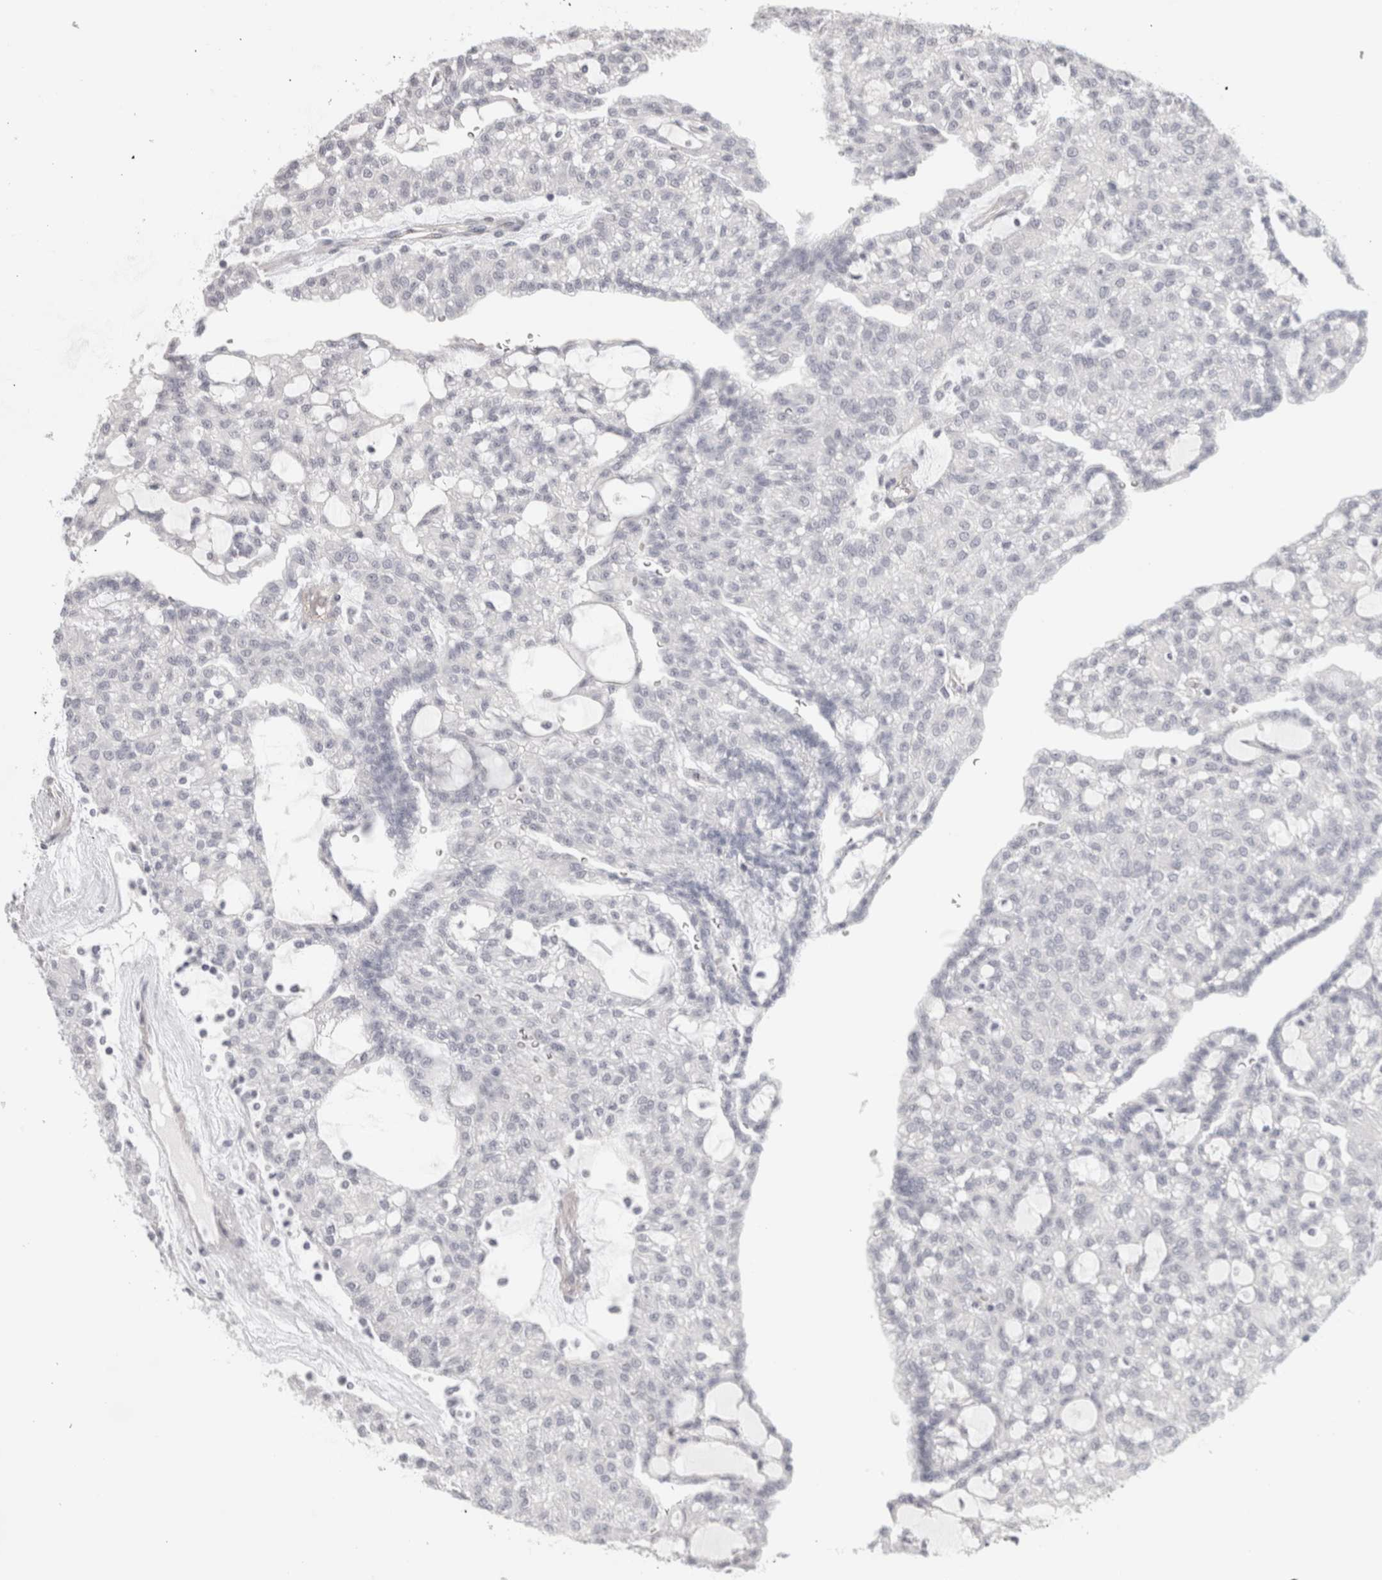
{"staining": {"intensity": "negative", "quantity": "none", "location": "none"}, "tissue": "renal cancer", "cell_type": "Tumor cells", "image_type": "cancer", "snomed": [{"axis": "morphology", "description": "Adenocarcinoma, NOS"}, {"axis": "topography", "description": "Kidney"}], "caption": "The IHC histopathology image has no significant staining in tumor cells of adenocarcinoma (renal) tissue. (DAB IHC, high magnification).", "gene": "FBLIM1", "patient": {"sex": "male", "age": 63}}